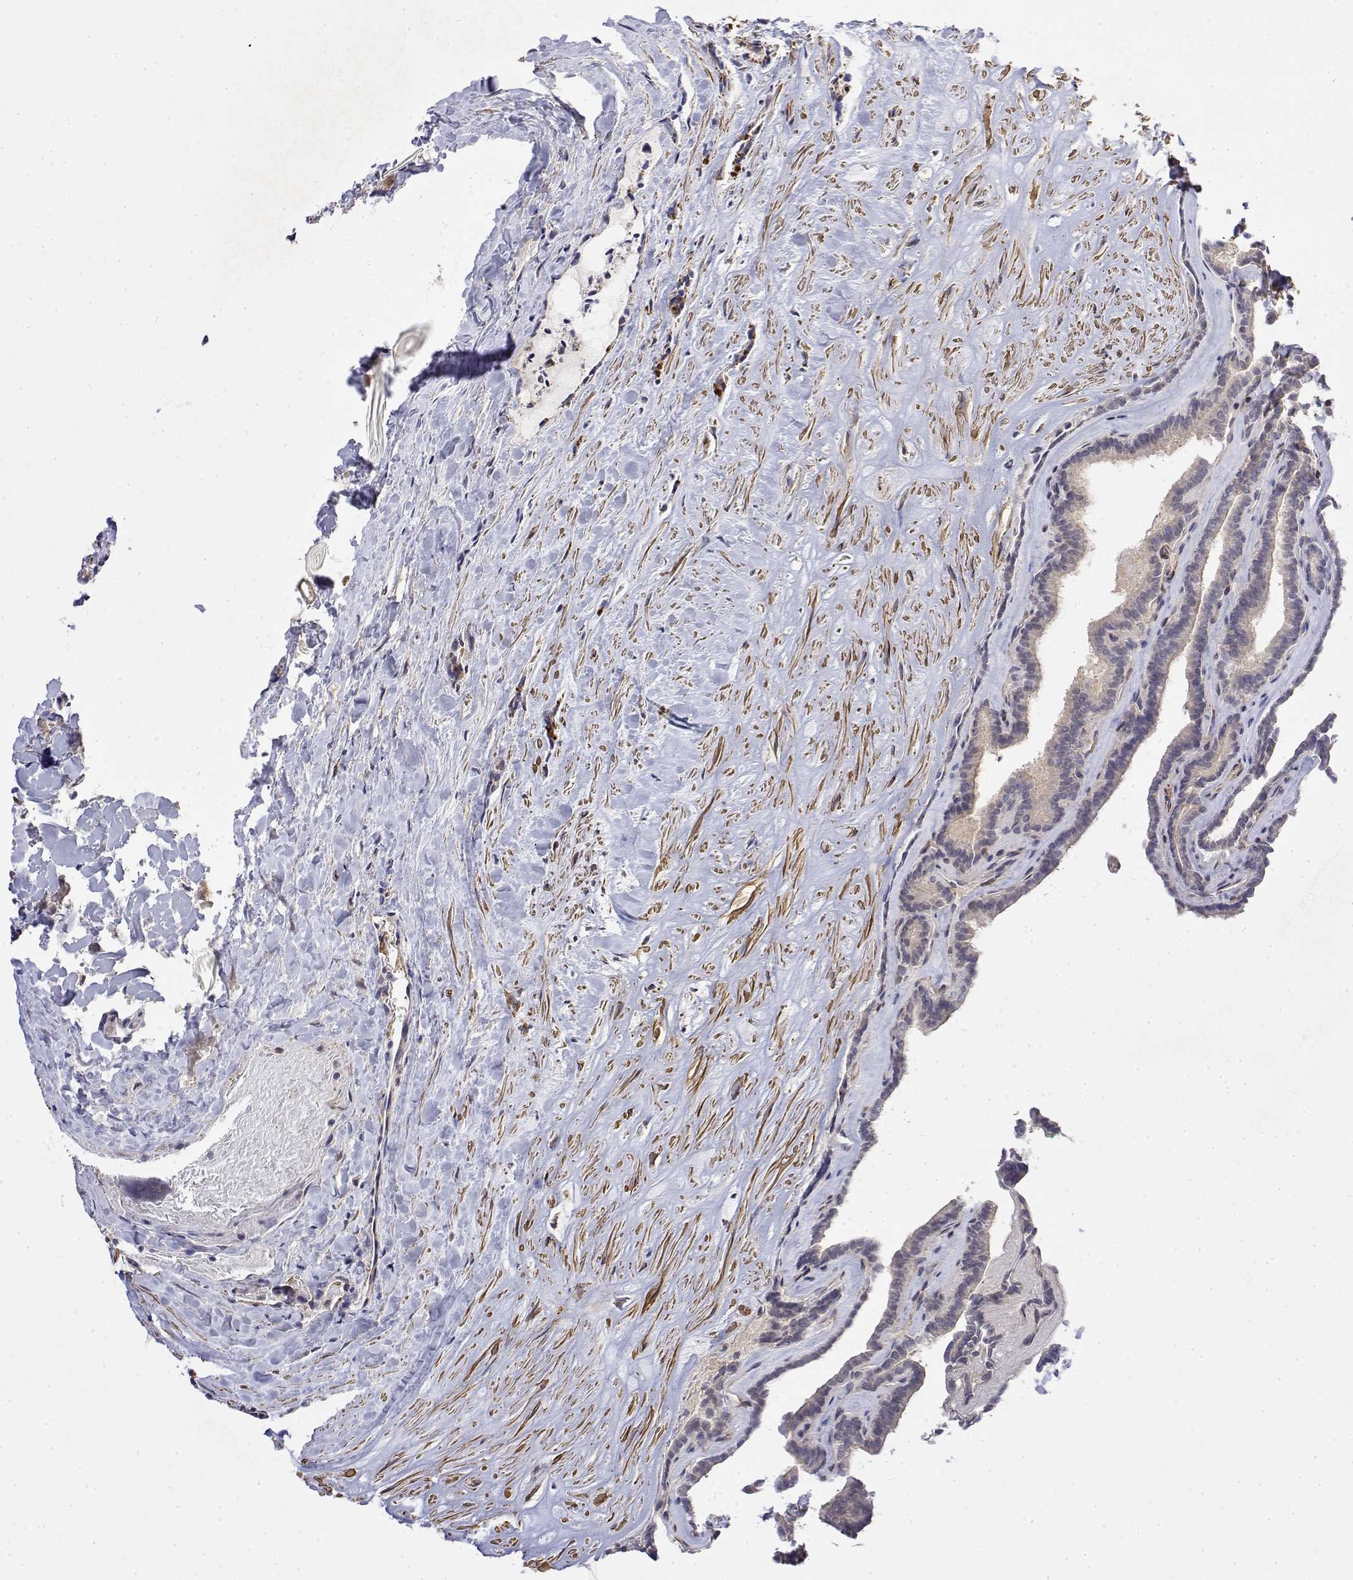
{"staining": {"intensity": "negative", "quantity": "none", "location": "none"}, "tissue": "thyroid cancer", "cell_type": "Tumor cells", "image_type": "cancer", "snomed": [{"axis": "morphology", "description": "Papillary adenocarcinoma, NOS"}, {"axis": "topography", "description": "Thyroid gland"}], "caption": "A photomicrograph of human thyroid cancer (papillary adenocarcinoma) is negative for staining in tumor cells.", "gene": "SOWAHD", "patient": {"sex": "female", "age": 21}}